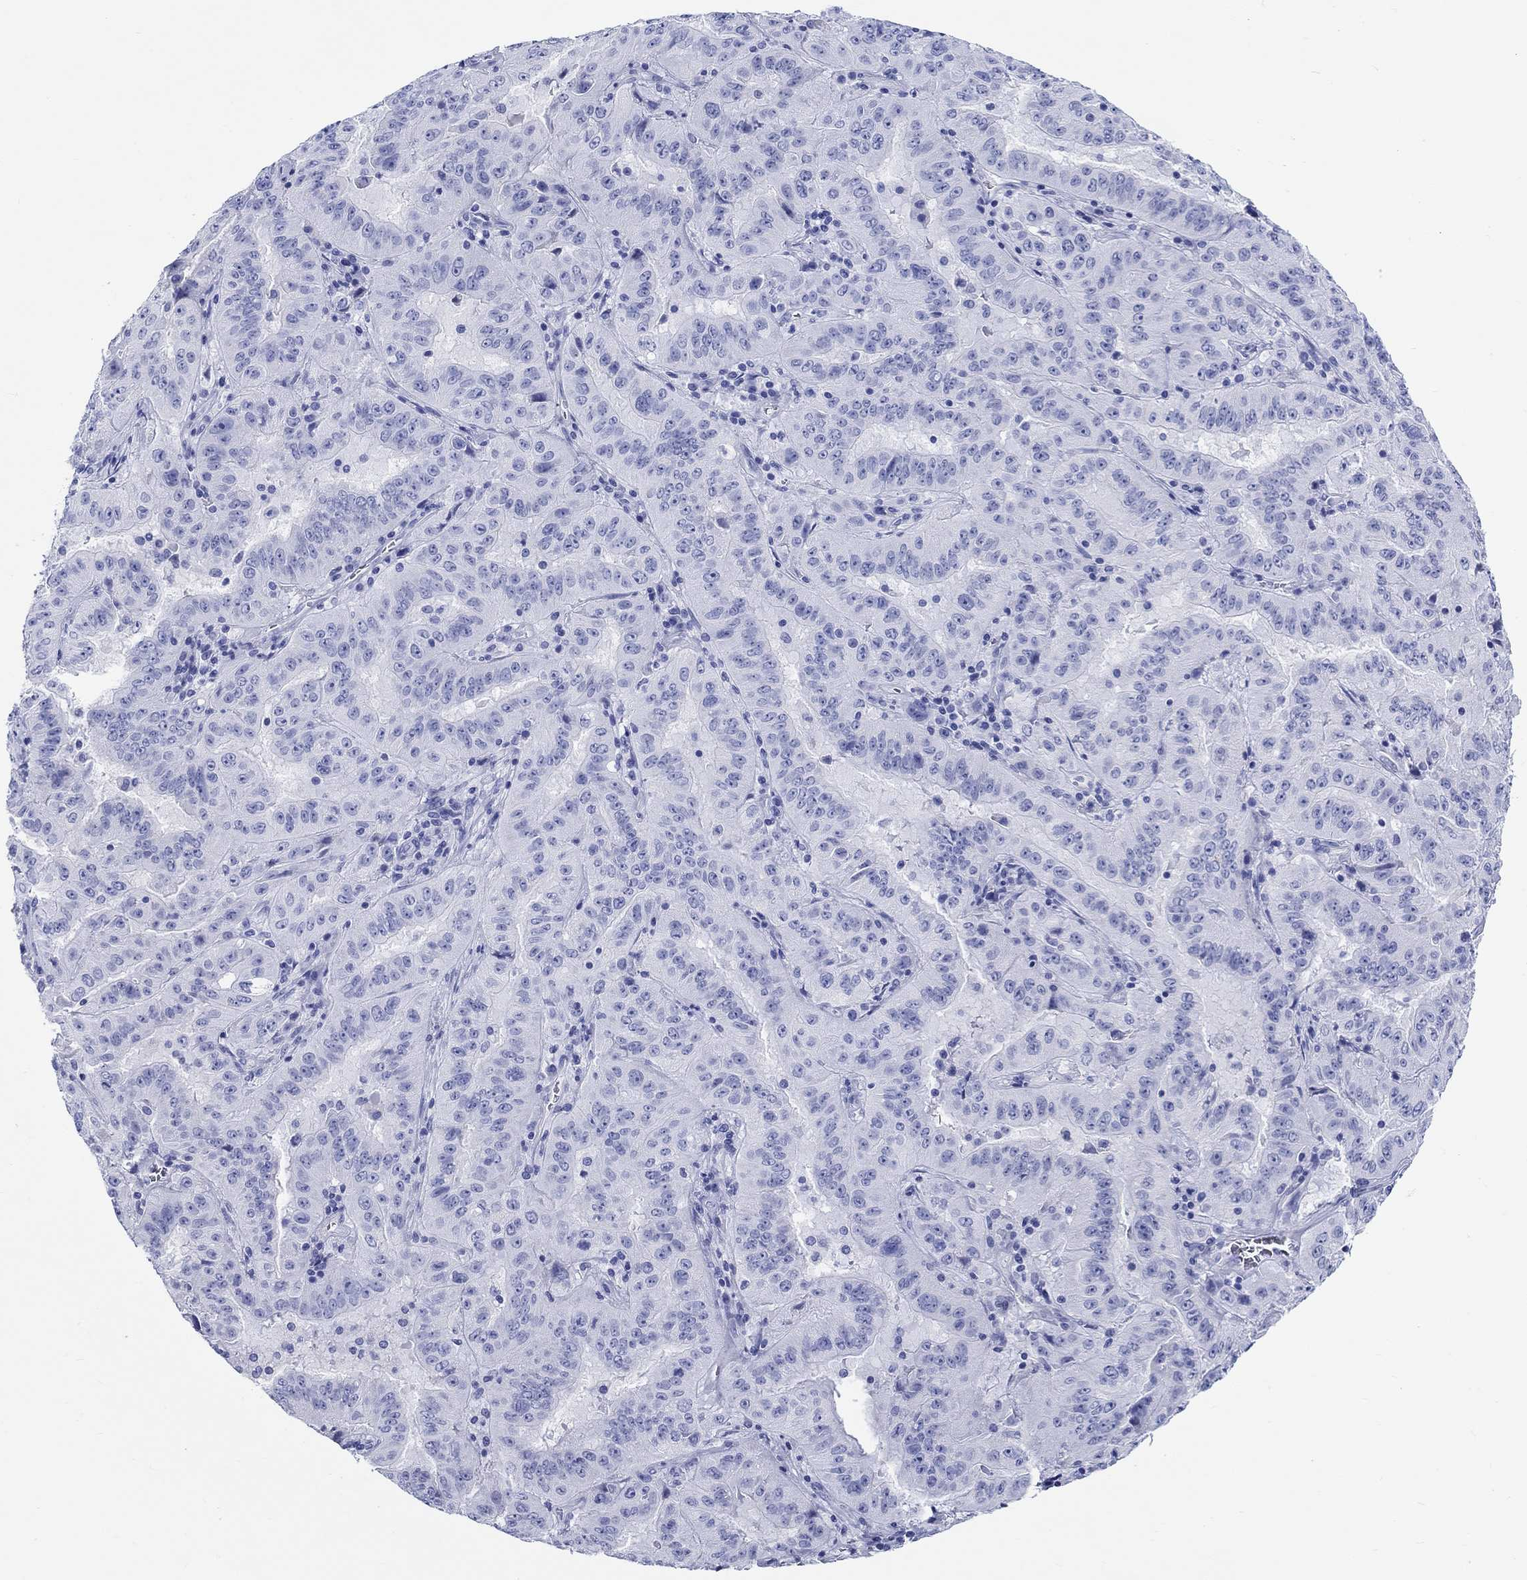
{"staining": {"intensity": "negative", "quantity": "none", "location": "none"}, "tissue": "pancreatic cancer", "cell_type": "Tumor cells", "image_type": "cancer", "snomed": [{"axis": "morphology", "description": "Adenocarcinoma, NOS"}, {"axis": "topography", "description": "Pancreas"}], "caption": "IHC photomicrograph of human pancreatic cancer (adenocarcinoma) stained for a protein (brown), which exhibits no expression in tumor cells. (DAB IHC, high magnification).", "gene": "CRYGS", "patient": {"sex": "male", "age": 63}}